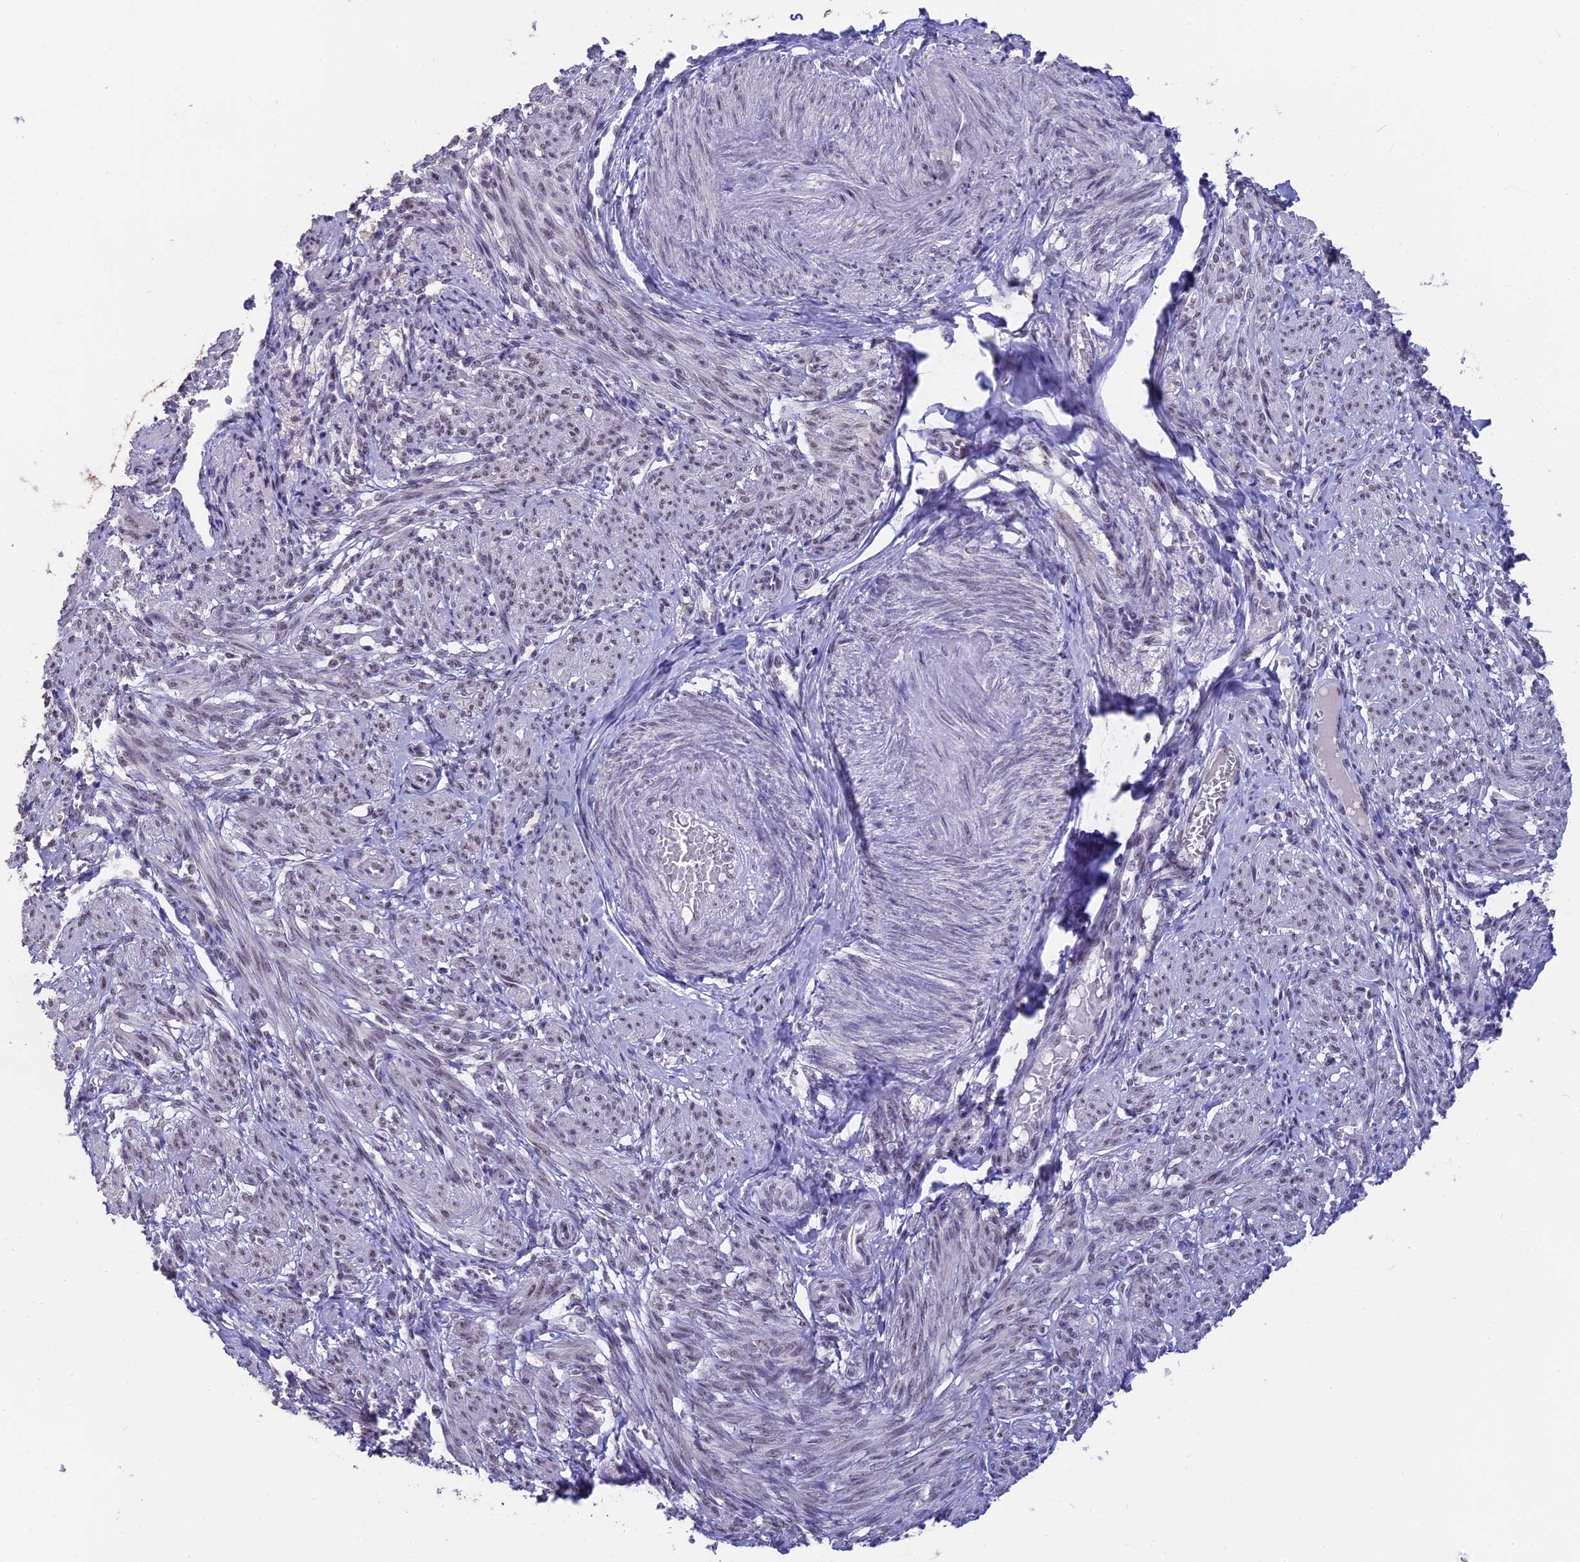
{"staining": {"intensity": "weak", "quantity": "25%-75%", "location": "nuclear"}, "tissue": "smooth muscle", "cell_type": "Smooth muscle cells", "image_type": "normal", "snomed": [{"axis": "morphology", "description": "Normal tissue, NOS"}, {"axis": "topography", "description": "Smooth muscle"}], "caption": "Smooth muscle cells display low levels of weak nuclear staining in about 25%-75% of cells in unremarkable human smooth muscle.", "gene": "SETD2", "patient": {"sex": "female", "age": 39}}